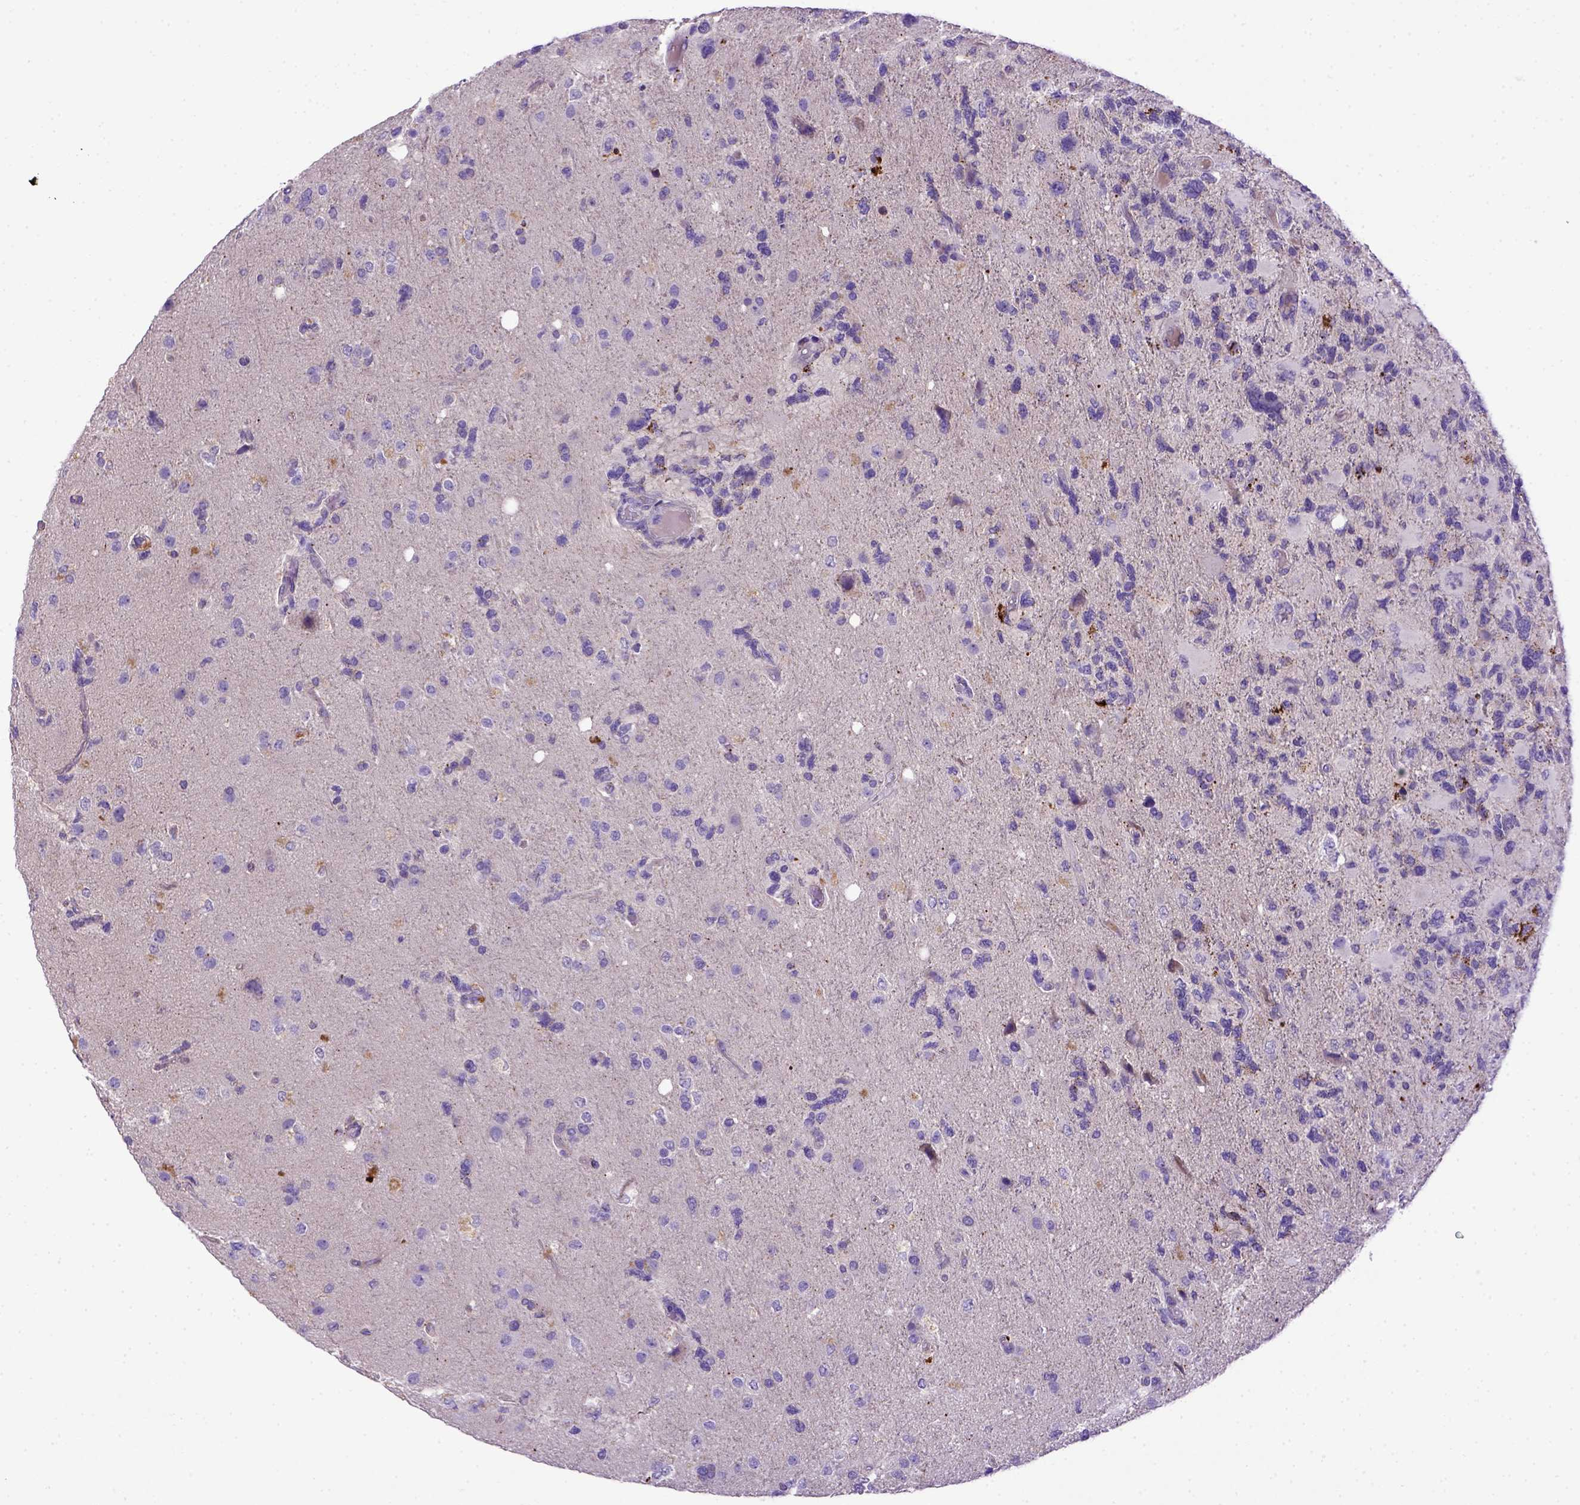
{"staining": {"intensity": "negative", "quantity": "none", "location": "none"}, "tissue": "glioma", "cell_type": "Tumor cells", "image_type": "cancer", "snomed": [{"axis": "morphology", "description": "Glioma, malignant, High grade"}, {"axis": "topography", "description": "Brain"}], "caption": "Immunohistochemical staining of high-grade glioma (malignant) reveals no significant positivity in tumor cells. (Stains: DAB (3,3'-diaminobenzidine) IHC with hematoxylin counter stain, Microscopy: brightfield microscopy at high magnification).", "gene": "ADAM12", "patient": {"sex": "female", "age": 71}}